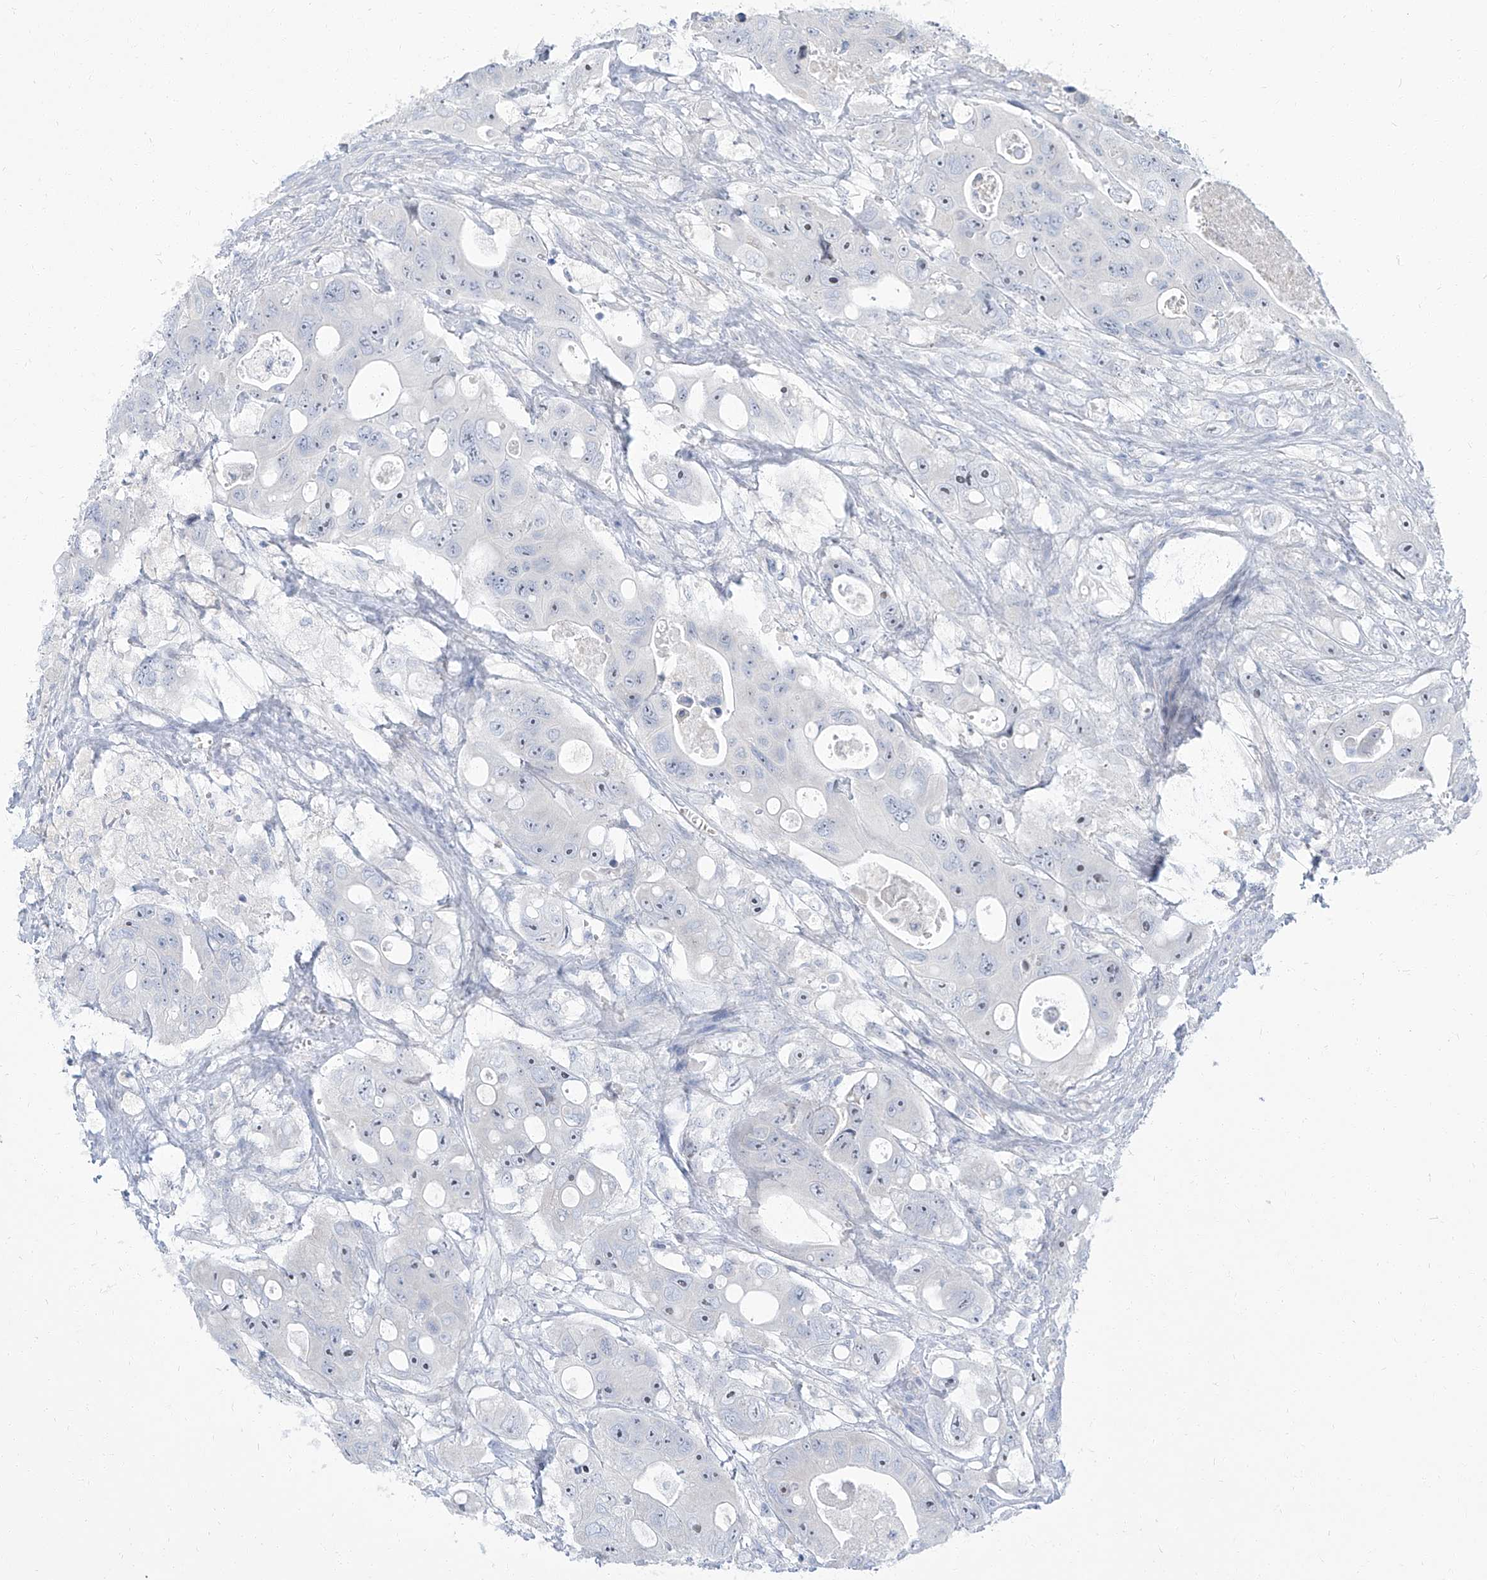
{"staining": {"intensity": "negative", "quantity": "none", "location": "none"}, "tissue": "colorectal cancer", "cell_type": "Tumor cells", "image_type": "cancer", "snomed": [{"axis": "morphology", "description": "Adenocarcinoma, NOS"}, {"axis": "topography", "description": "Colon"}], "caption": "Adenocarcinoma (colorectal) was stained to show a protein in brown. There is no significant expression in tumor cells. (Immunohistochemistry (ihc), brightfield microscopy, high magnification).", "gene": "TXLNB", "patient": {"sex": "female", "age": 46}}